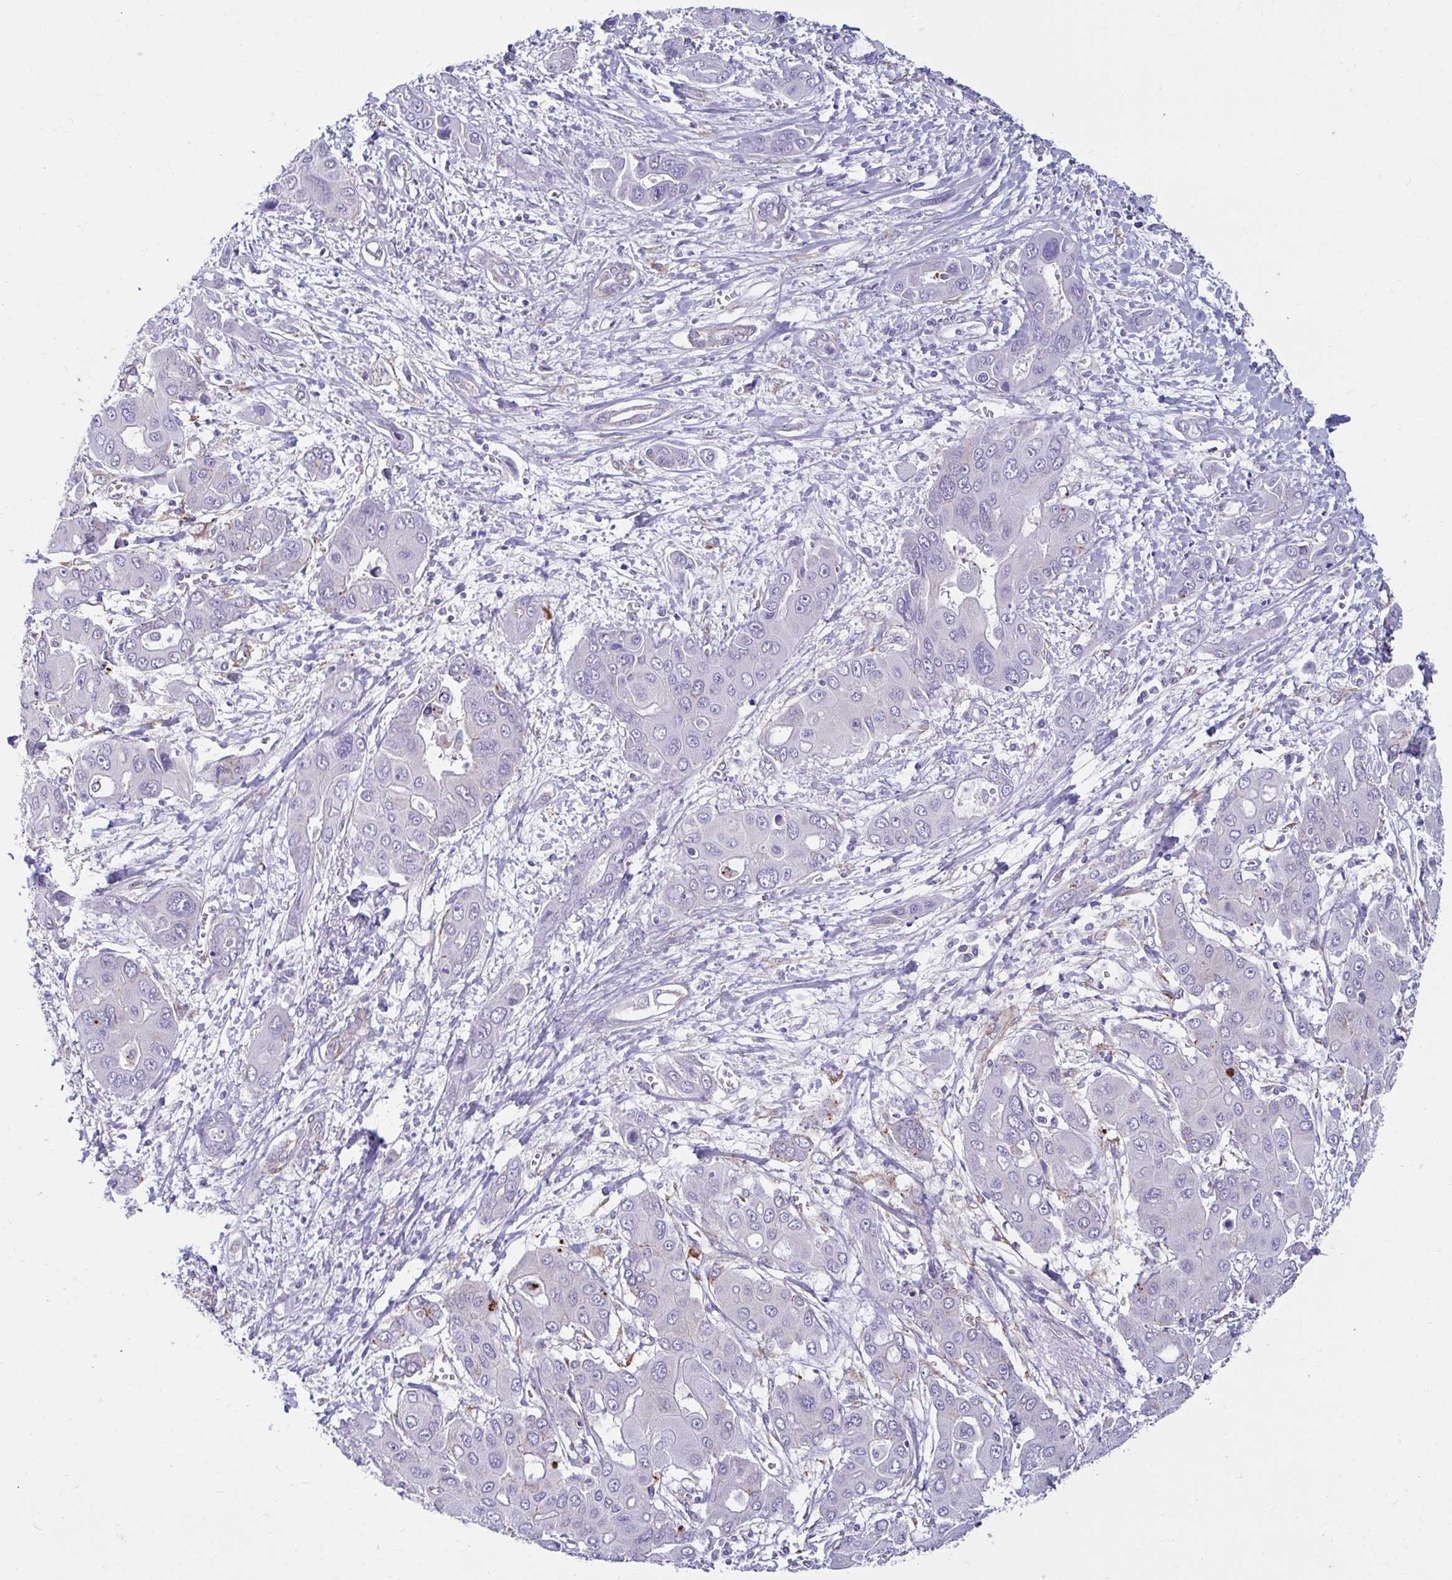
{"staining": {"intensity": "negative", "quantity": "none", "location": "none"}, "tissue": "liver cancer", "cell_type": "Tumor cells", "image_type": "cancer", "snomed": [{"axis": "morphology", "description": "Cholangiocarcinoma"}, {"axis": "topography", "description": "Liver"}], "caption": "IHC micrograph of neoplastic tissue: human liver cholangiocarcinoma stained with DAB (3,3'-diaminobenzidine) exhibits no significant protein expression in tumor cells.", "gene": "ANKRD62", "patient": {"sex": "male", "age": 67}}